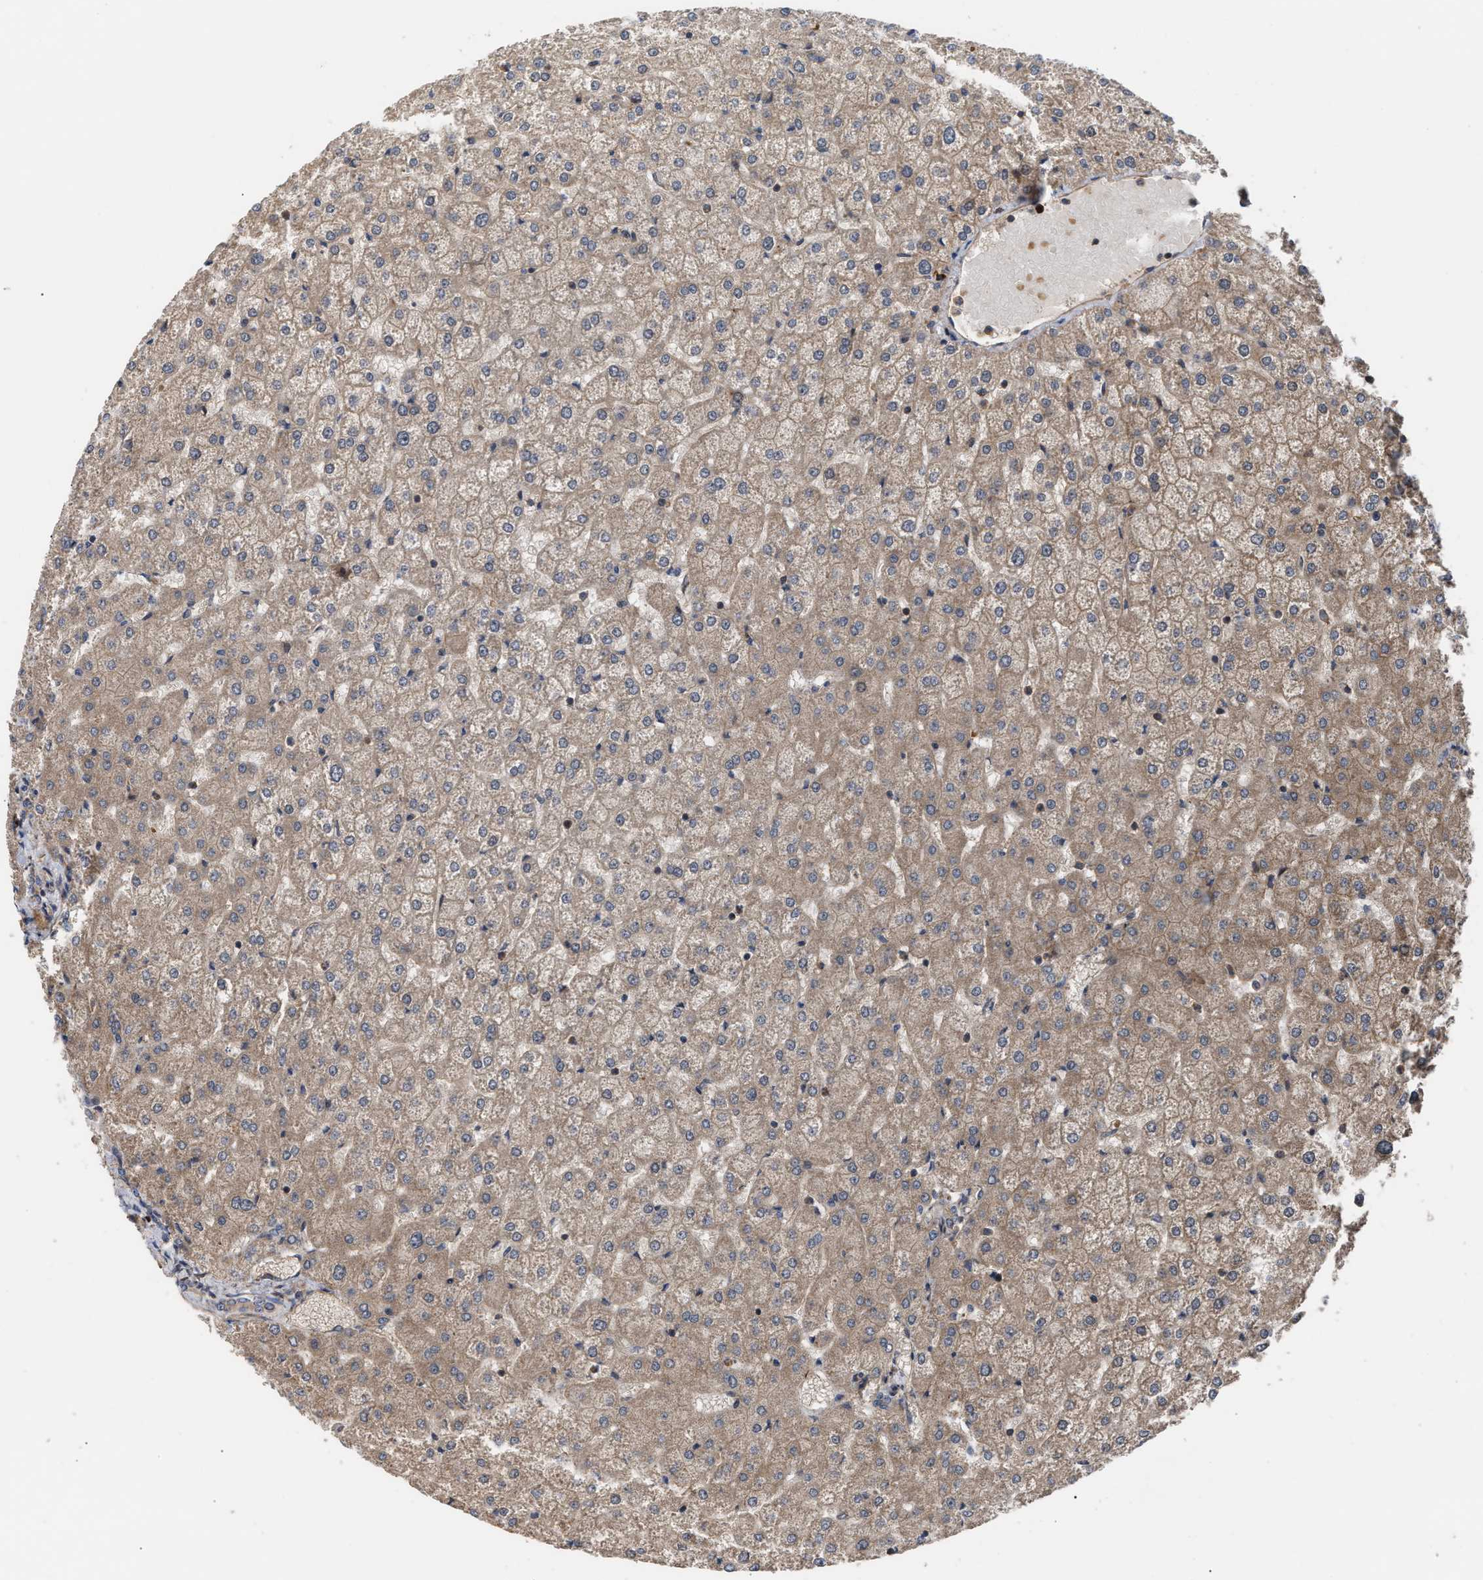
{"staining": {"intensity": "weak", "quantity": "<25%", "location": "cytoplasmic/membranous"}, "tissue": "liver", "cell_type": "Cholangiocytes", "image_type": "normal", "snomed": [{"axis": "morphology", "description": "Normal tissue, NOS"}, {"axis": "topography", "description": "Liver"}], "caption": "Immunohistochemistry photomicrograph of normal liver: human liver stained with DAB (3,3'-diaminobenzidine) shows no significant protein positivity in cholangiocytes. The staining was performed using DAB to visualize the protein expression in brown, while the nuclei were stained in blue with hematoxylin (Magnification: 20x).", "gene": "STAU1", "patient": {"sex": "female", "age": 32}}